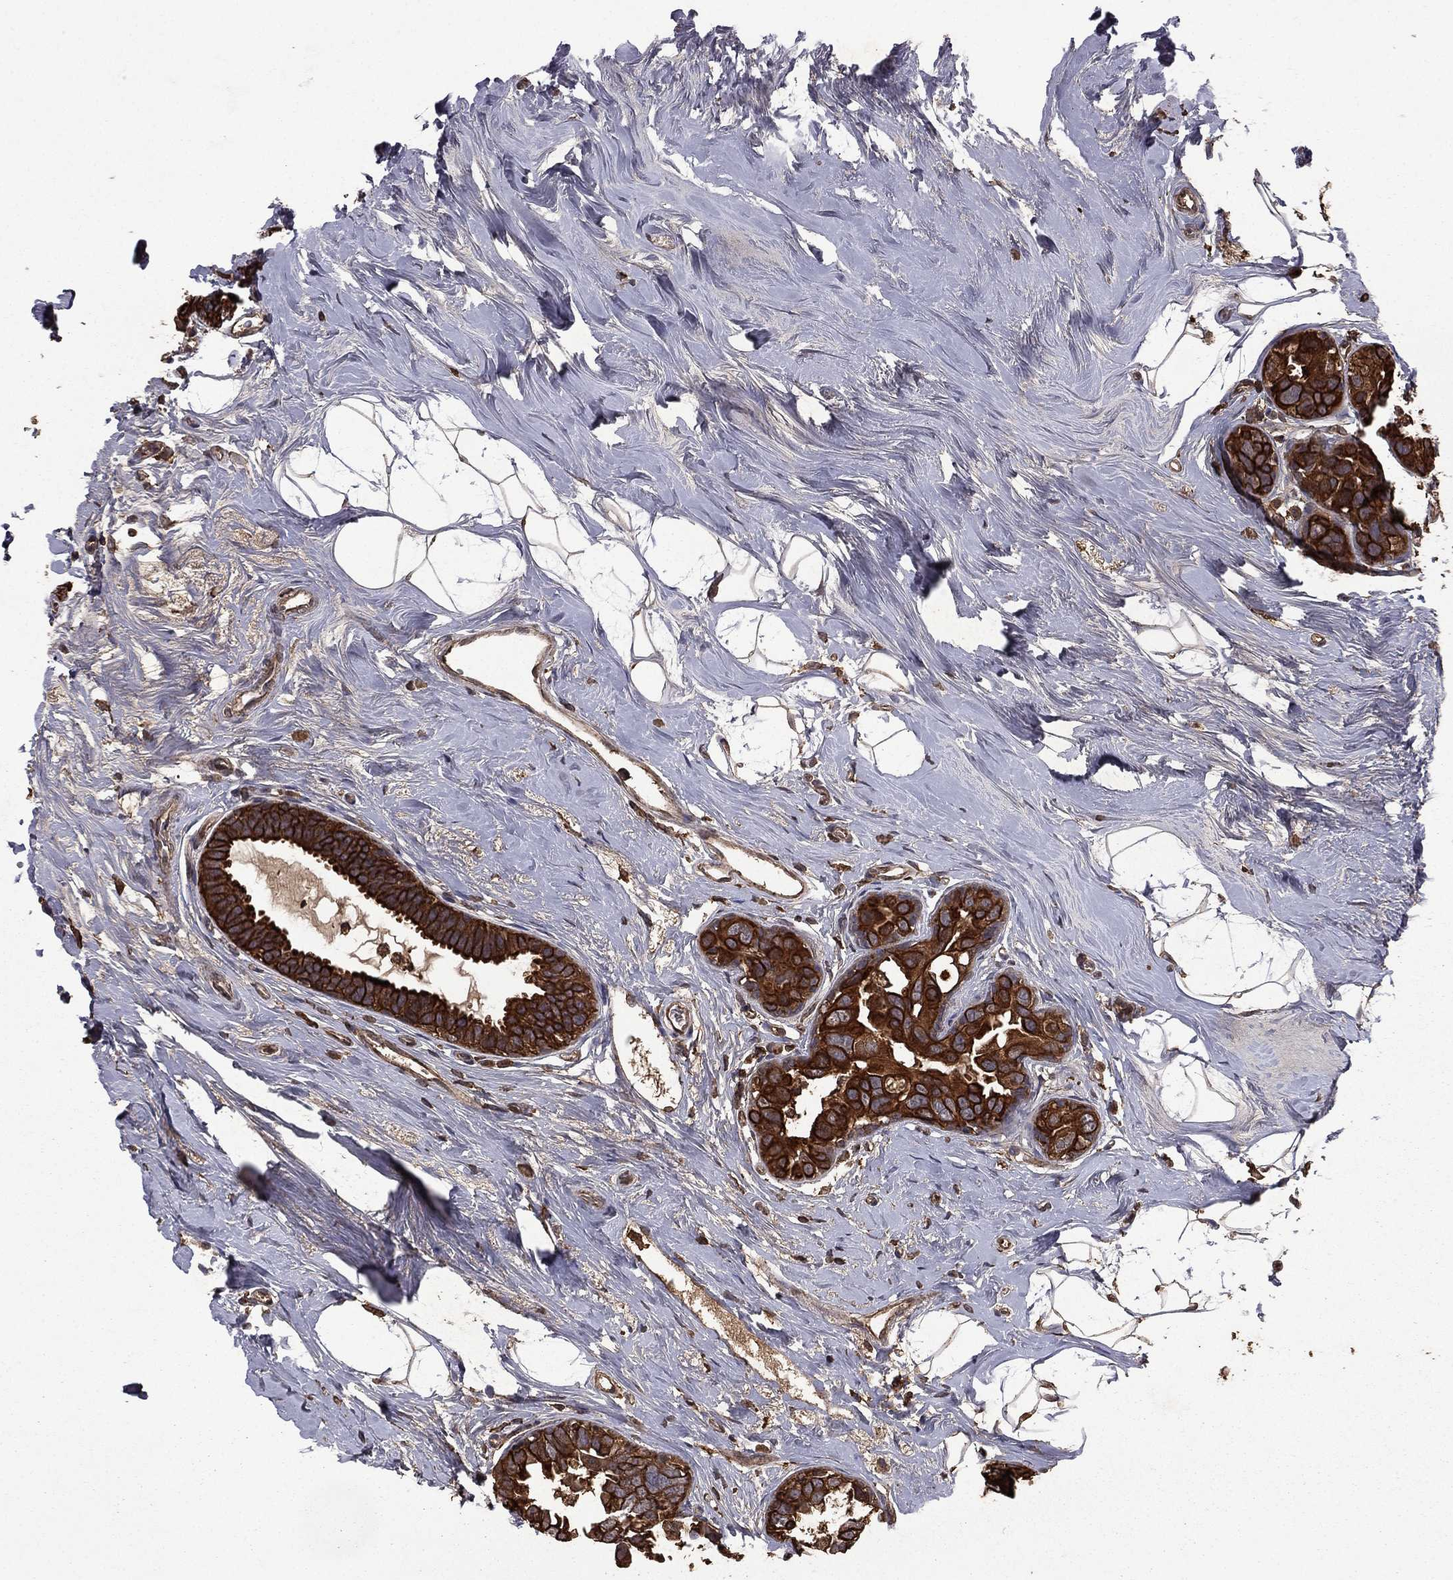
{"staining": {"intensity": "strong", "quantity": ">75%", "location": "cytoplasmic/membranous"}, "tissue": "breast cancer", "cell_type": "Tumor cells", "image_type": "cancer", "snomed": [{"axis": "morphology", "description": "Duct carcinoma"}, {"axis": "topography", "description": "Breast"}], "caption": "This is an image of immunohistochemistry (IHC) staining of breast cancer (invasive ductal carcinoma), which shows strong staining in the cytoplasmic/membranous of tumor cells.", "gene": "BIRC6", "patient": {"sex": "female", "age": 55}}